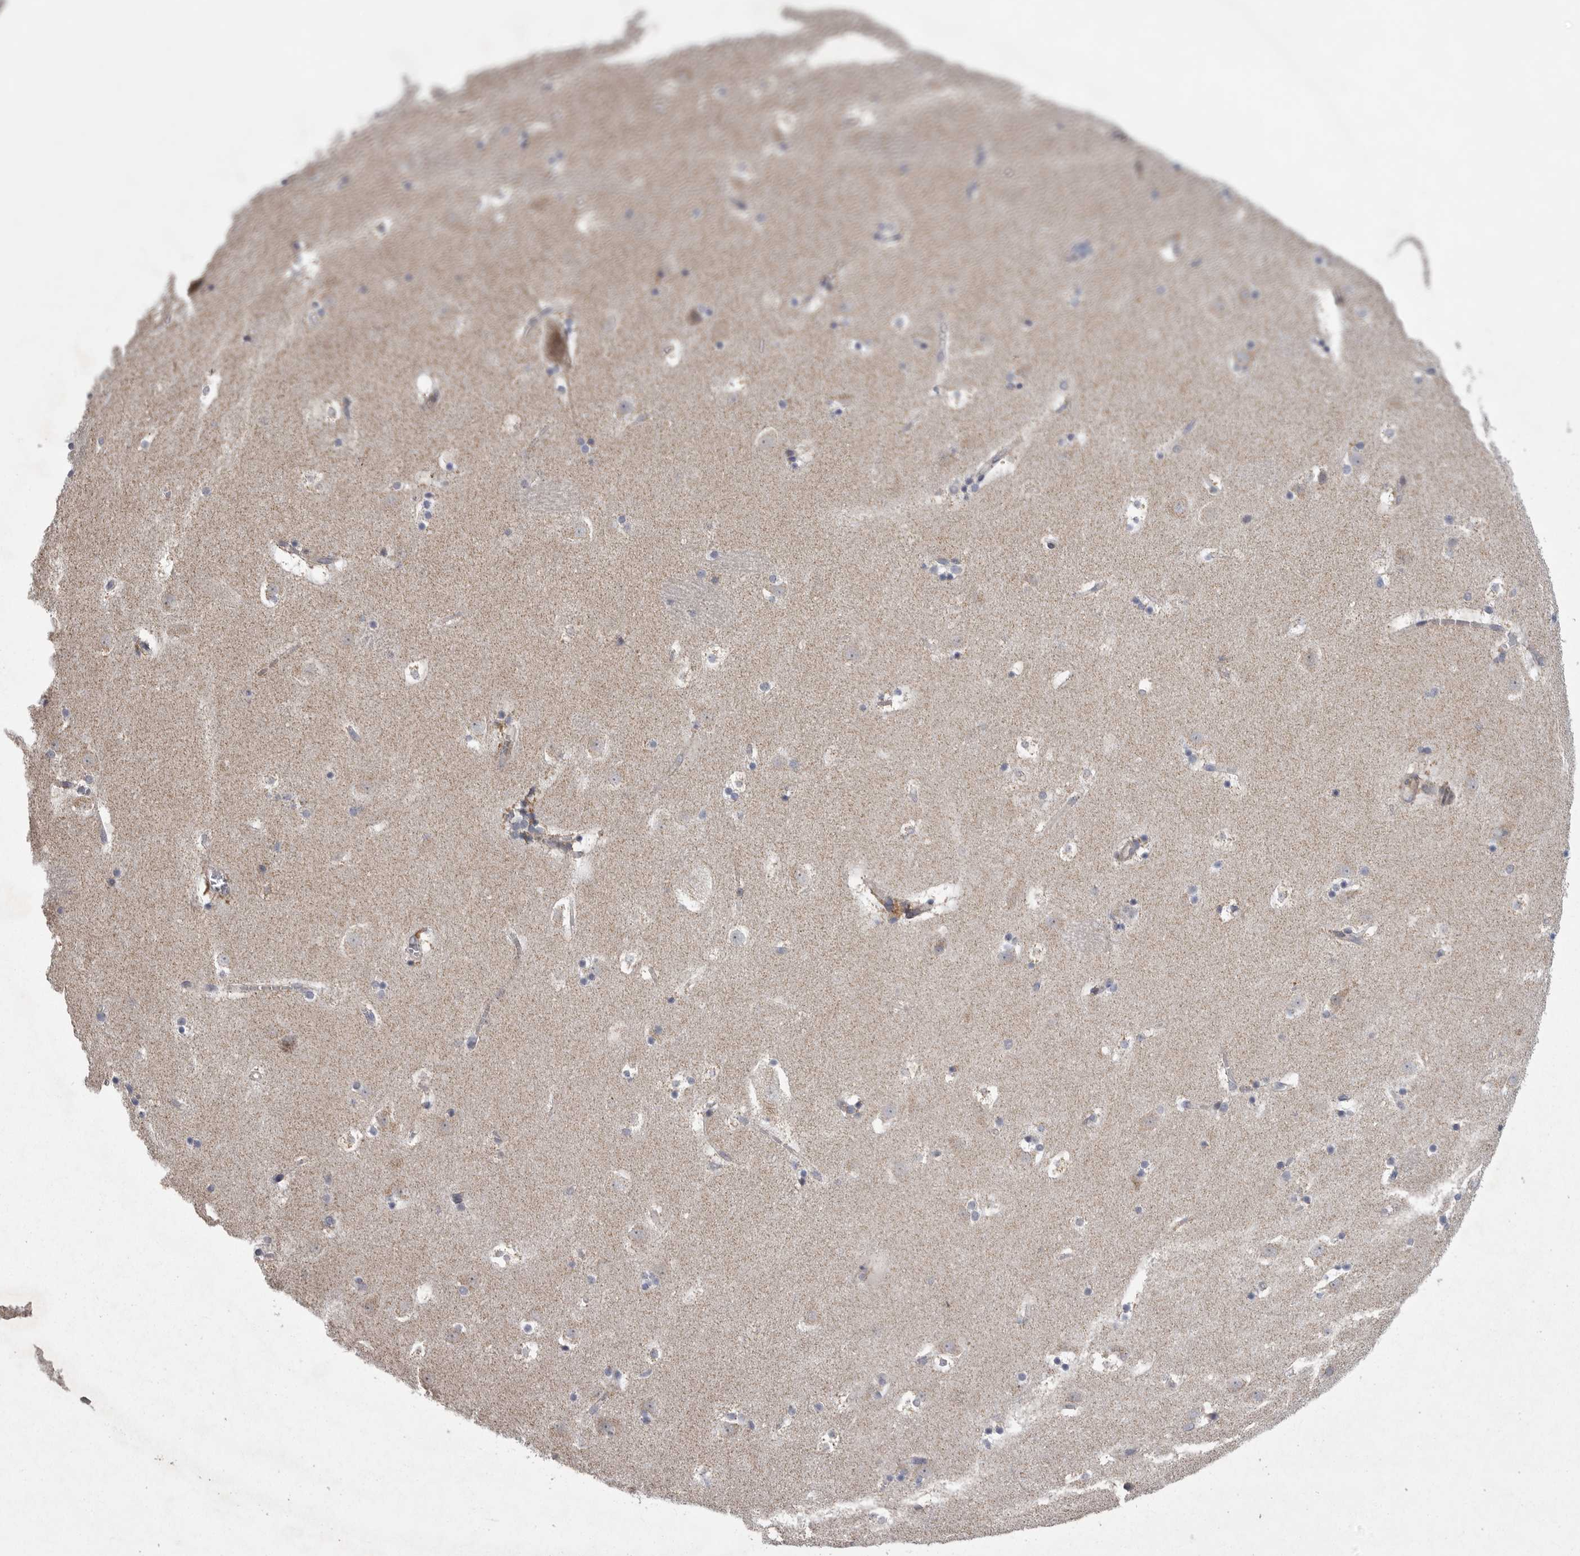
{"staining": {"intensity": "moderate", "quantity": "<25%", "location": "cytoplasmic/membranous"}, "tissue": "caudate", "cell_type": "Glial cells", "image_type": "normal", "snomed": [{"axis": "morphology", "description": "Normal tissue, NOS"}, {"axis": "topography", "description": "Lateral ventricle wall"}], "caption": "Glial cells demonstrate low levels of moderate cytoplasmic/membranous expression in approximately <25% of cells in benign human caudate. The protein of interest is shown in brown color, while the nuclei are stained blue.", "gene": "CRP", "patient": {"sex": "male", "age": 45}}